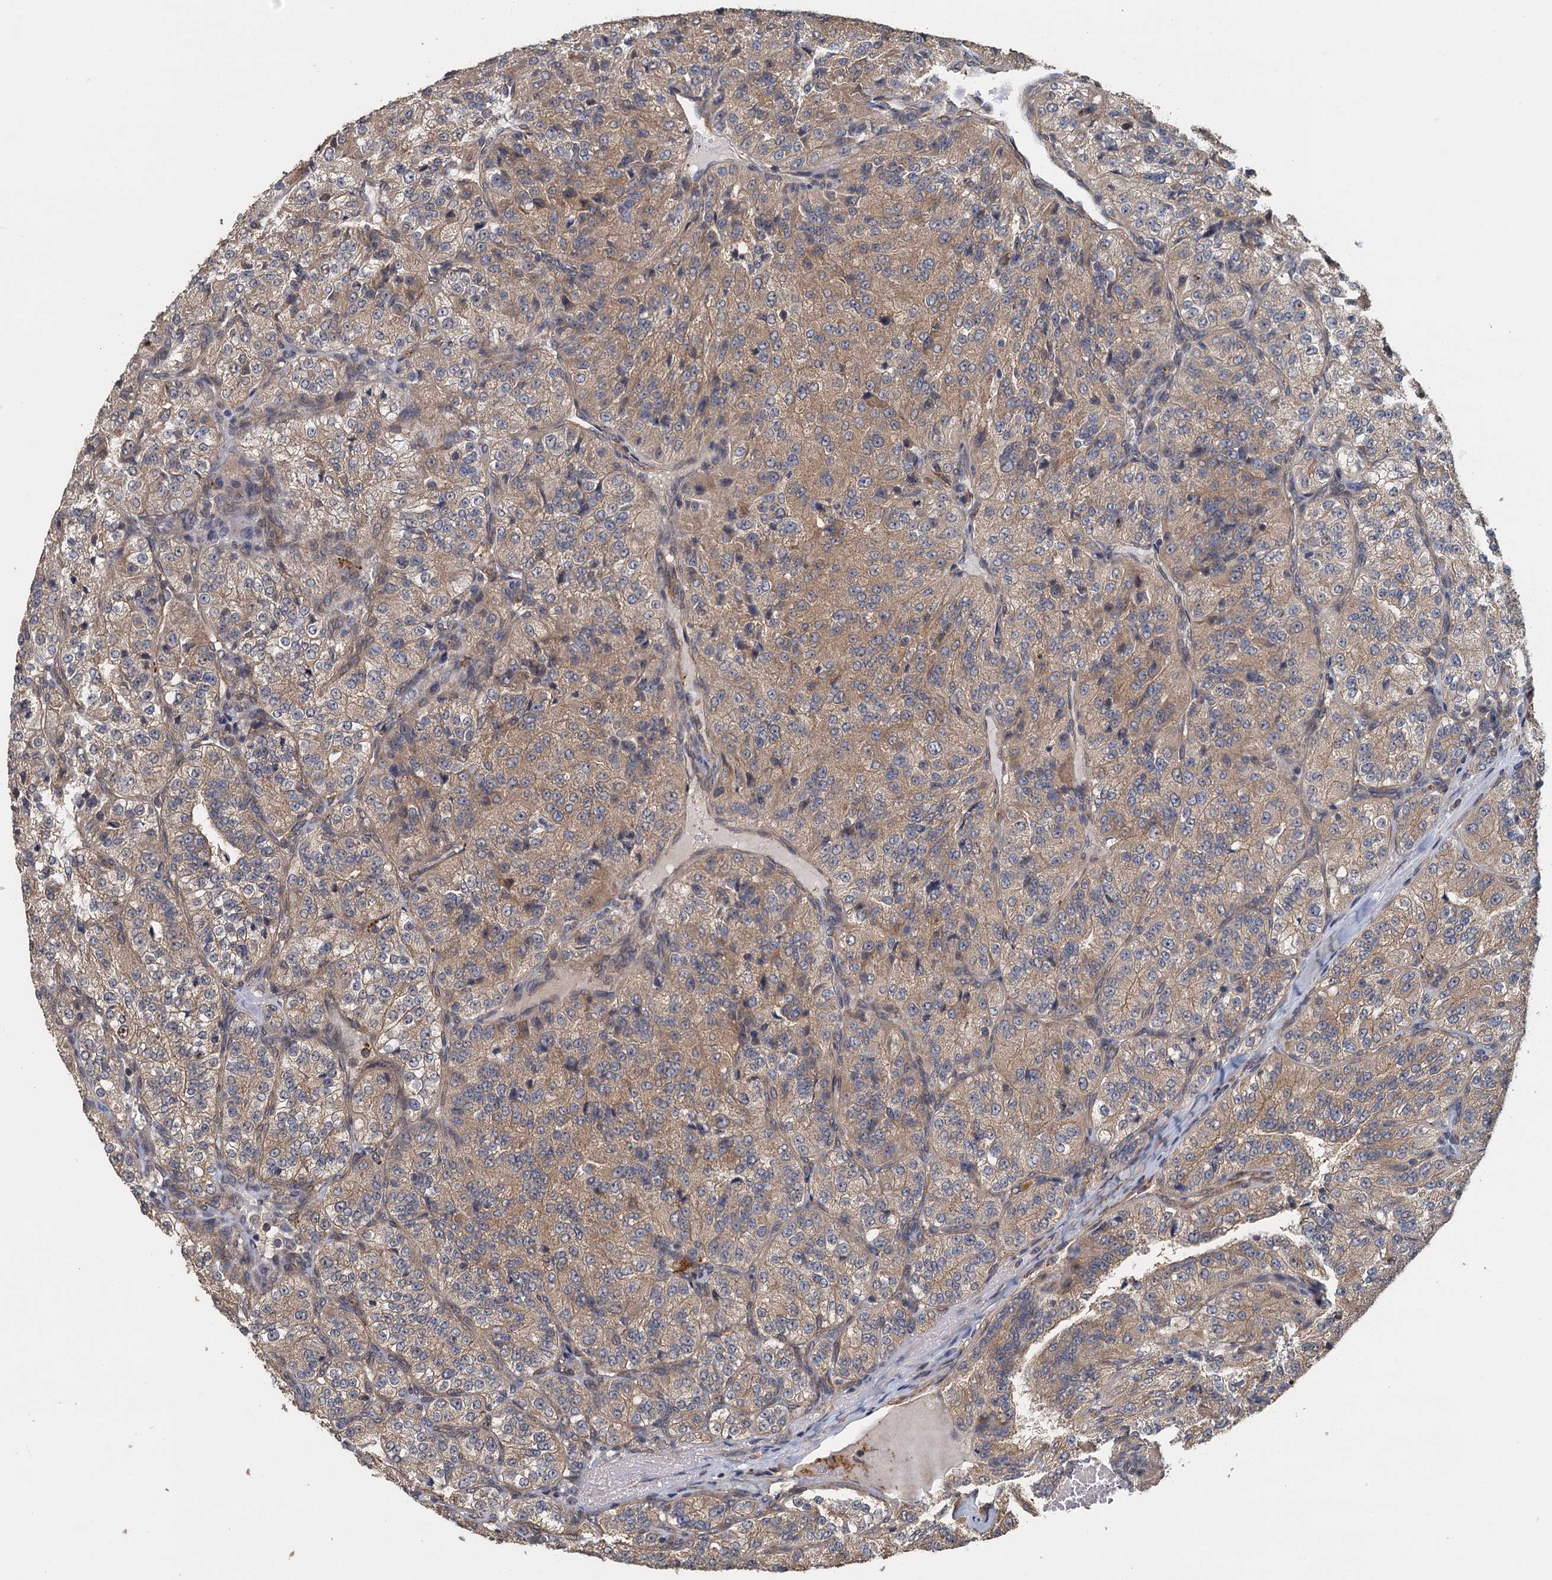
{"staining": {"intensity": "moderate", "quantity": ">75%", "location": "cytoplasmic/membranous"}, "tissue": "renal cancer", "cell_type": "Tumor cells", "image_type": "cancer", "snomed": [{"axis": "morphology", "description": "Adenocarcinoma, NOS"}, {"axis": "topography", "description": "Kidney"}], "caption": "This image reveals renal cancer (adenocarcinoma) stained with immunohistochemistry to label a protein in brown. The cytoplasmic/membranous of tumor cells show moderate positivity for the protein. Nuclei are counter-stained blue.", "gene": "MEAK7", "patient": {"sex": "female", "age": 63}}